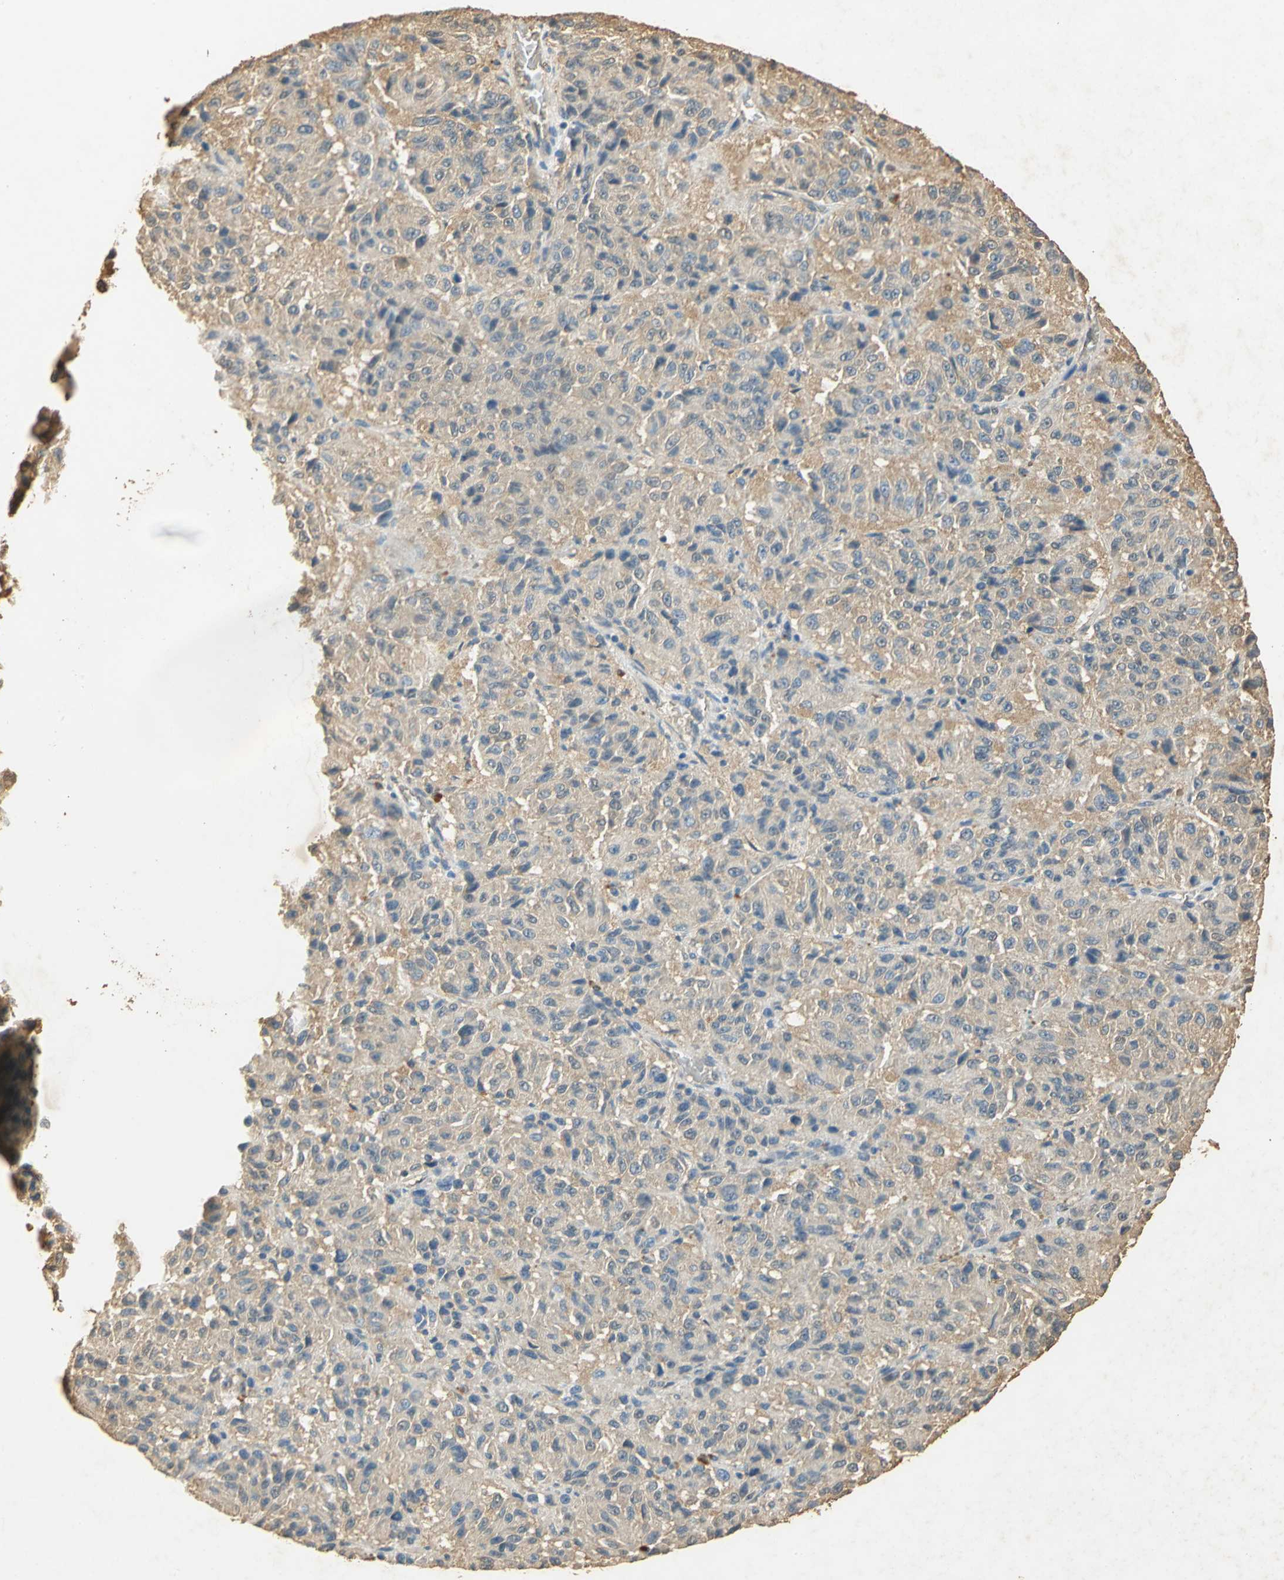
{"staining": {"intensity": "weak", "quantity": ">75%", "location": "cytoplasmic/membranous"}, "tissue": "melanoma", "cell_type": "Tumor cells", "image_type": "cancer", "snomed": [{"axis": "morphology", "description": "Malignant melanoma, Metastatic site"}, {"axis": "topography", "description": "Lung"}], "caption": "There is low levels of weak cytoplasmic/membranous positivity in tumor cells of malignant melanoma (metastatic site), as demonstrated by immunohistochemical staining (brown color).", "gene": "GAPDH", "patient": {"sex": "male", "age": 64}}